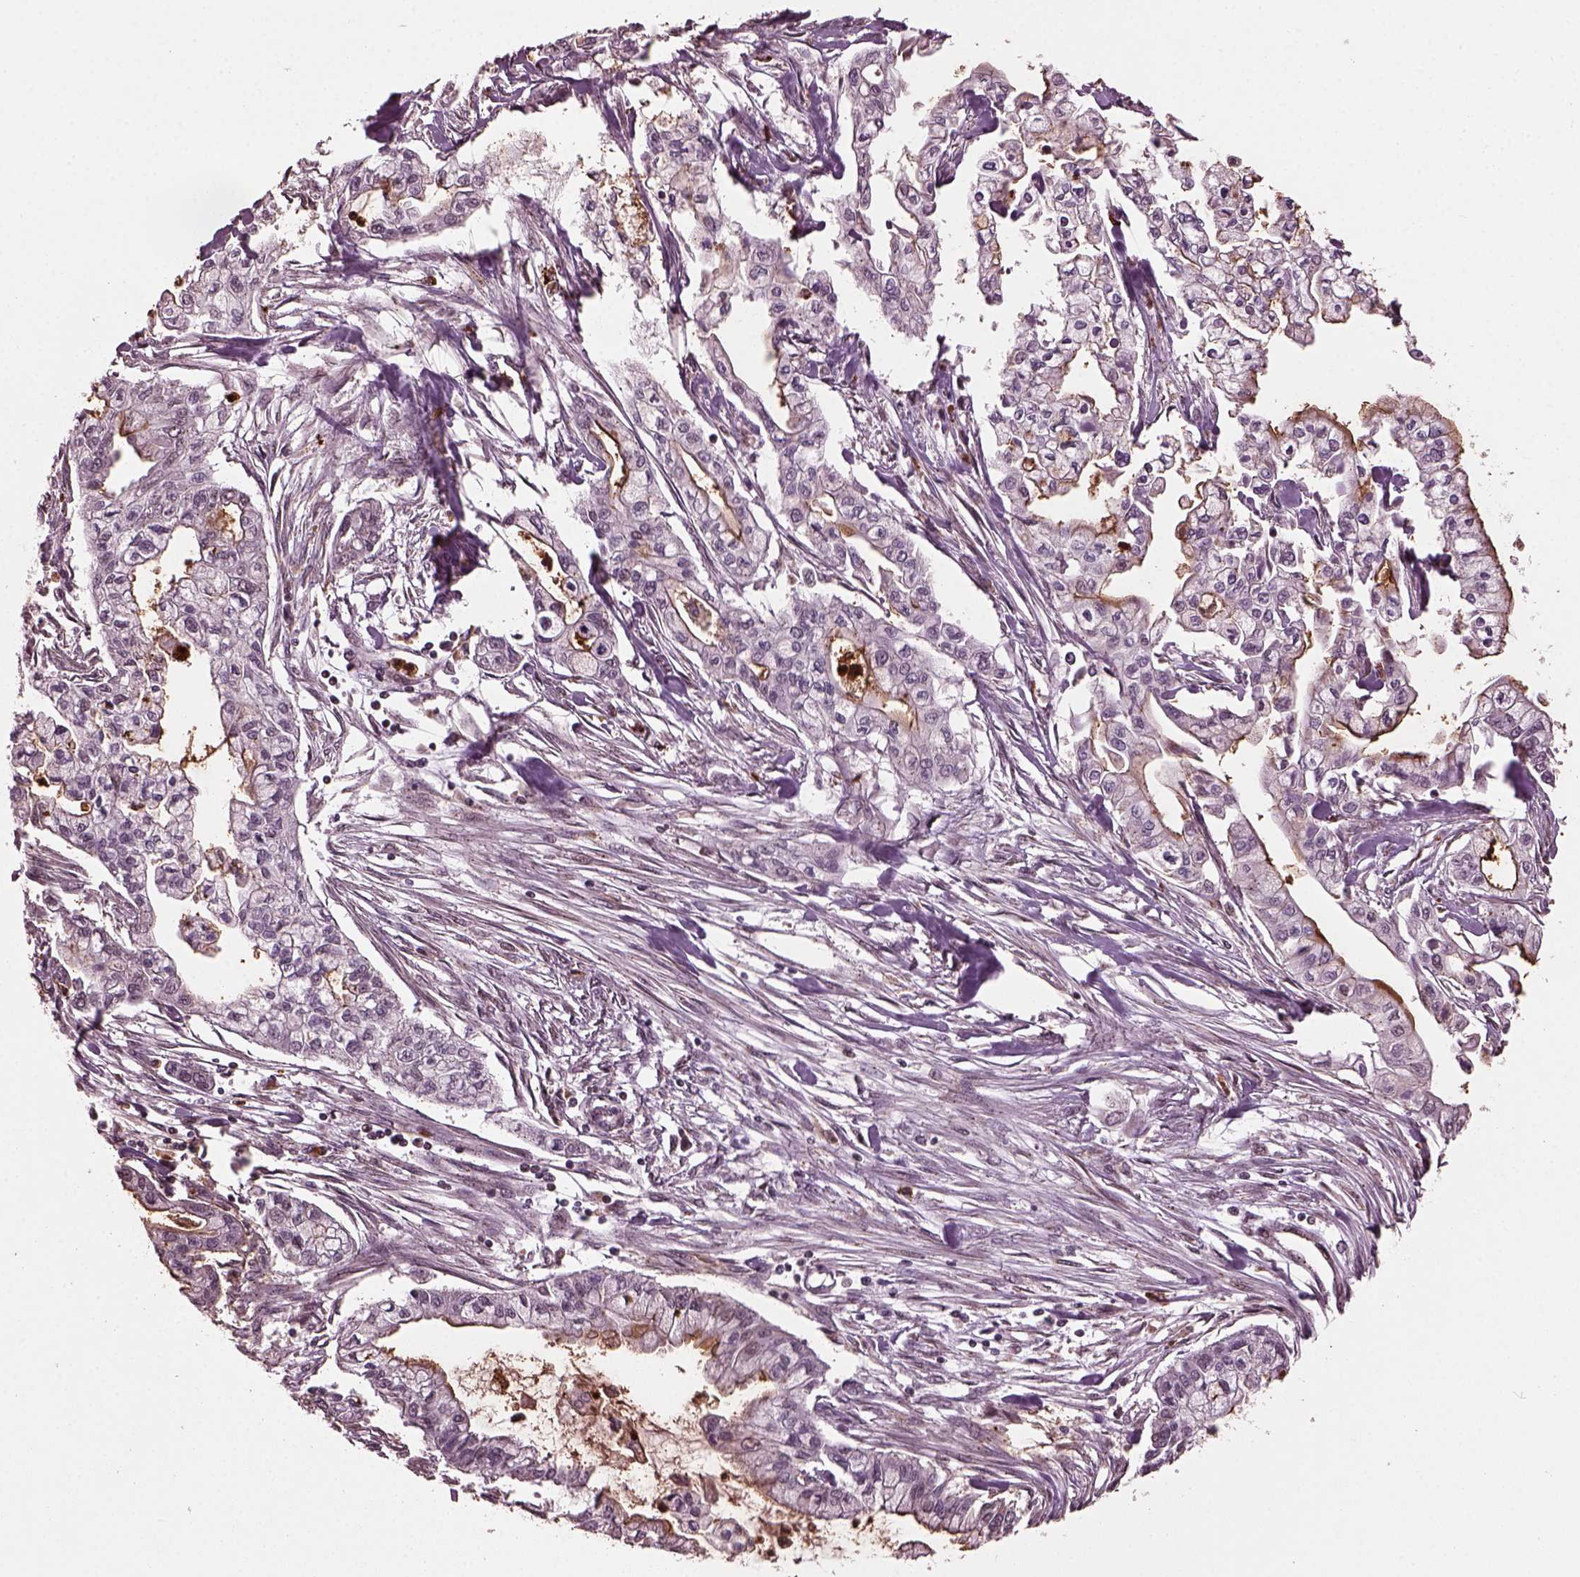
{"staining": {"intensity": "negative", "quantity": "none", "location": "none"}, "tissue": "pancreatic cancer", "cell_type": "Tumor cells", "image_type": "cancer", "snomed": [{"axis": "morphology", "description": "Adenocarcinoma, NOS"}, {"axis": "topography", "description": "Pancreas"}], "caption": "An image of pancreatic adenocarcinoma stained for a protein shows no brown staining in tumor cells.", "gene": "RUFY3", "patient": {"sex": "male", "age": 54}}